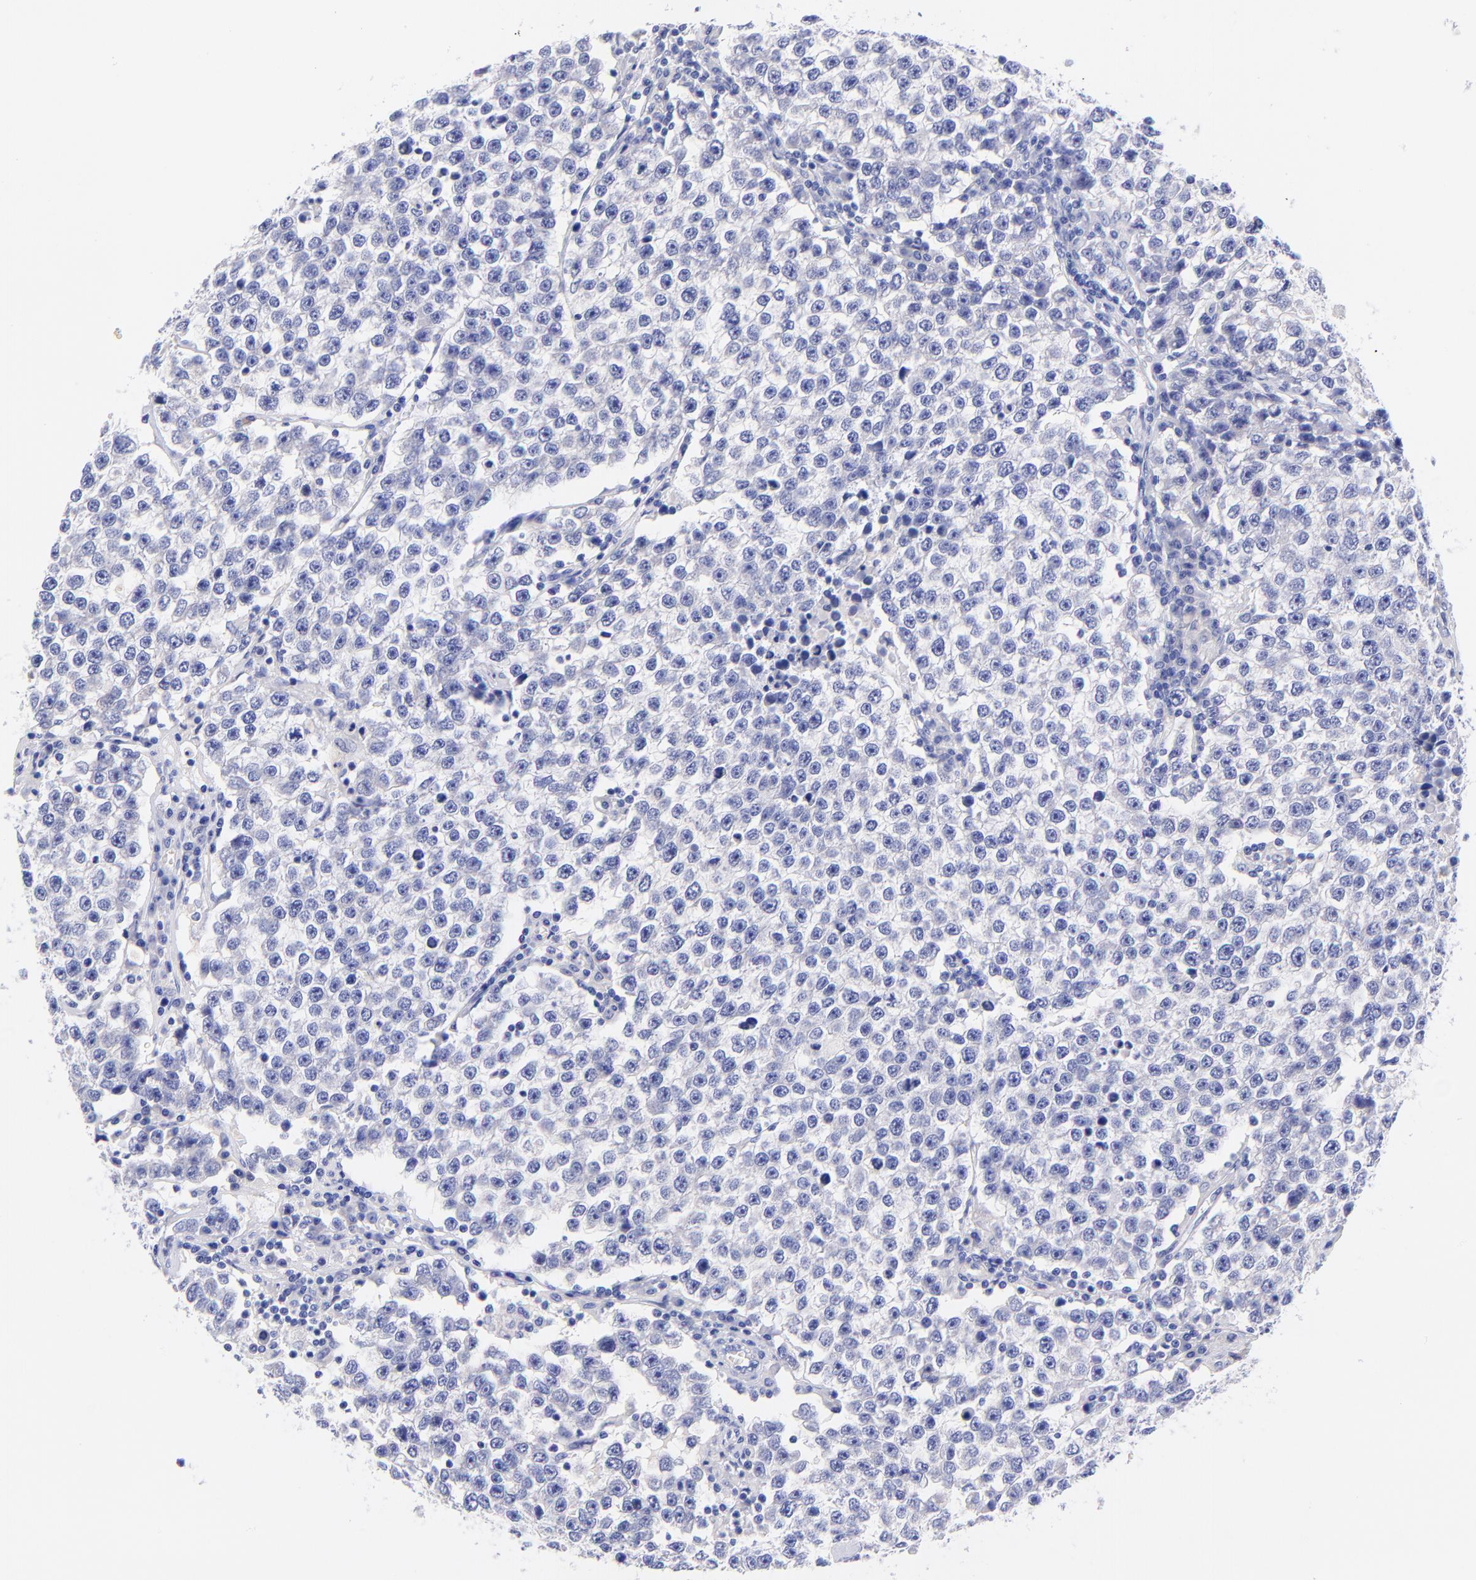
{"staining": {"intensity": "negative", "quantity": "none", "location": "none"}, "tissue": "testis cancer", "cell_type": "Tumor cells", "image_type": "cancer", "snomed": [{"axis": "morphology", "description": "Seminoma, NOS"}, {"axis": "topography", "description": "Testis"}], "caption": "Testis cancer (seminoma) was stained to show a protein in brown. There is no significant staining in tumor cells. The staining is performed using DAB brown chromogen with nuclei counter-stained in using hematoxylin.", "gene": "GPHN", "patient": {"sex": "male", "age": 36}}